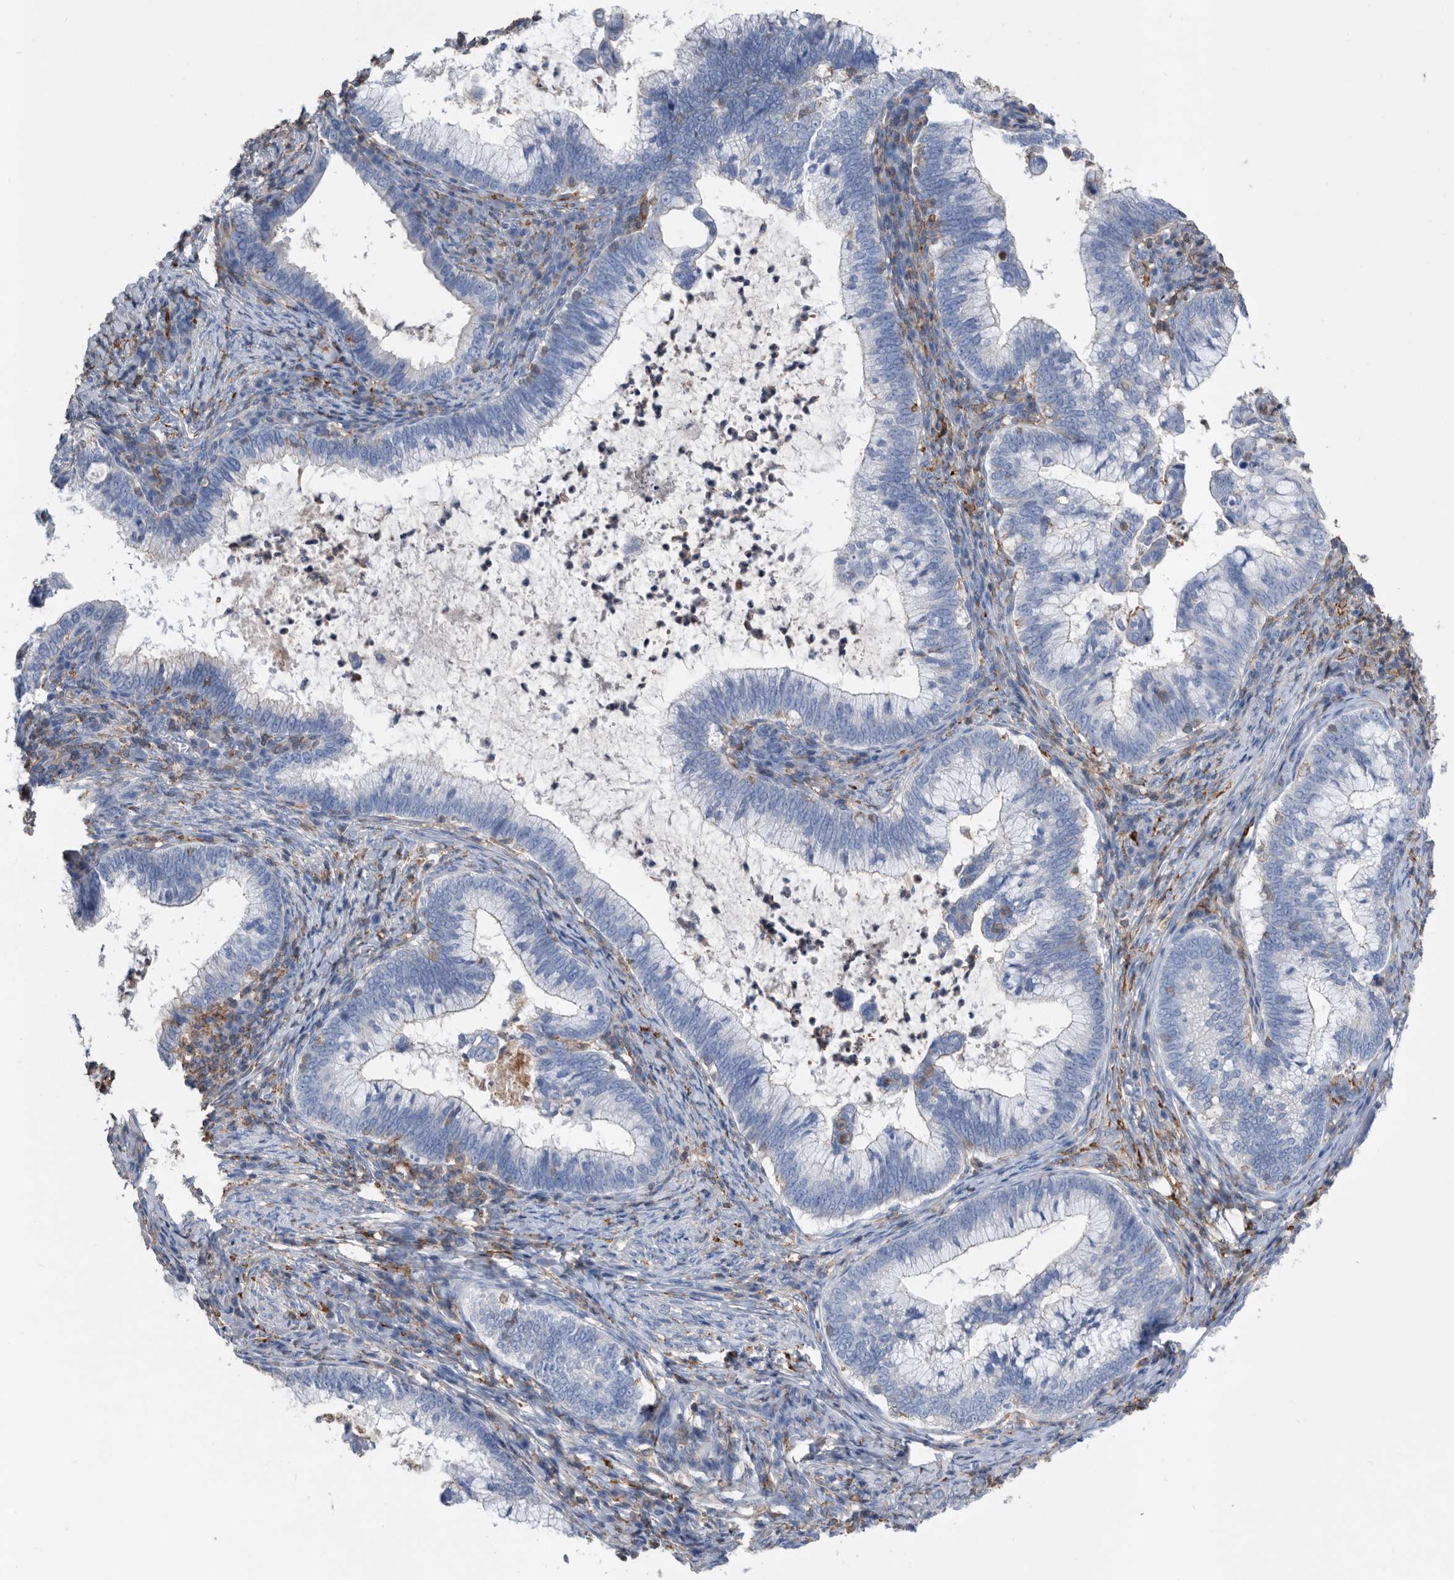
{"staining": {"intensity": "negative", "quantity": "none", "location": "none"}, "tissue": "cervical cancer", "cell_type": "Tumor cells", "image_type": "cancer", "snomed": [{"axis": "morphology", "description": "Adenocarcinoma, NOS"}, {"axis": "topography", "description": "Cervix"}], "caption": "Tumor cells show no significant staining in adenocarcinoma (cervical). The staining is performed using DAB brown chromogen with nuclei counter-stained in using hematoxylin.", "gene": "MS4A4A", "patient": {"sex": "female", "age": 36}}